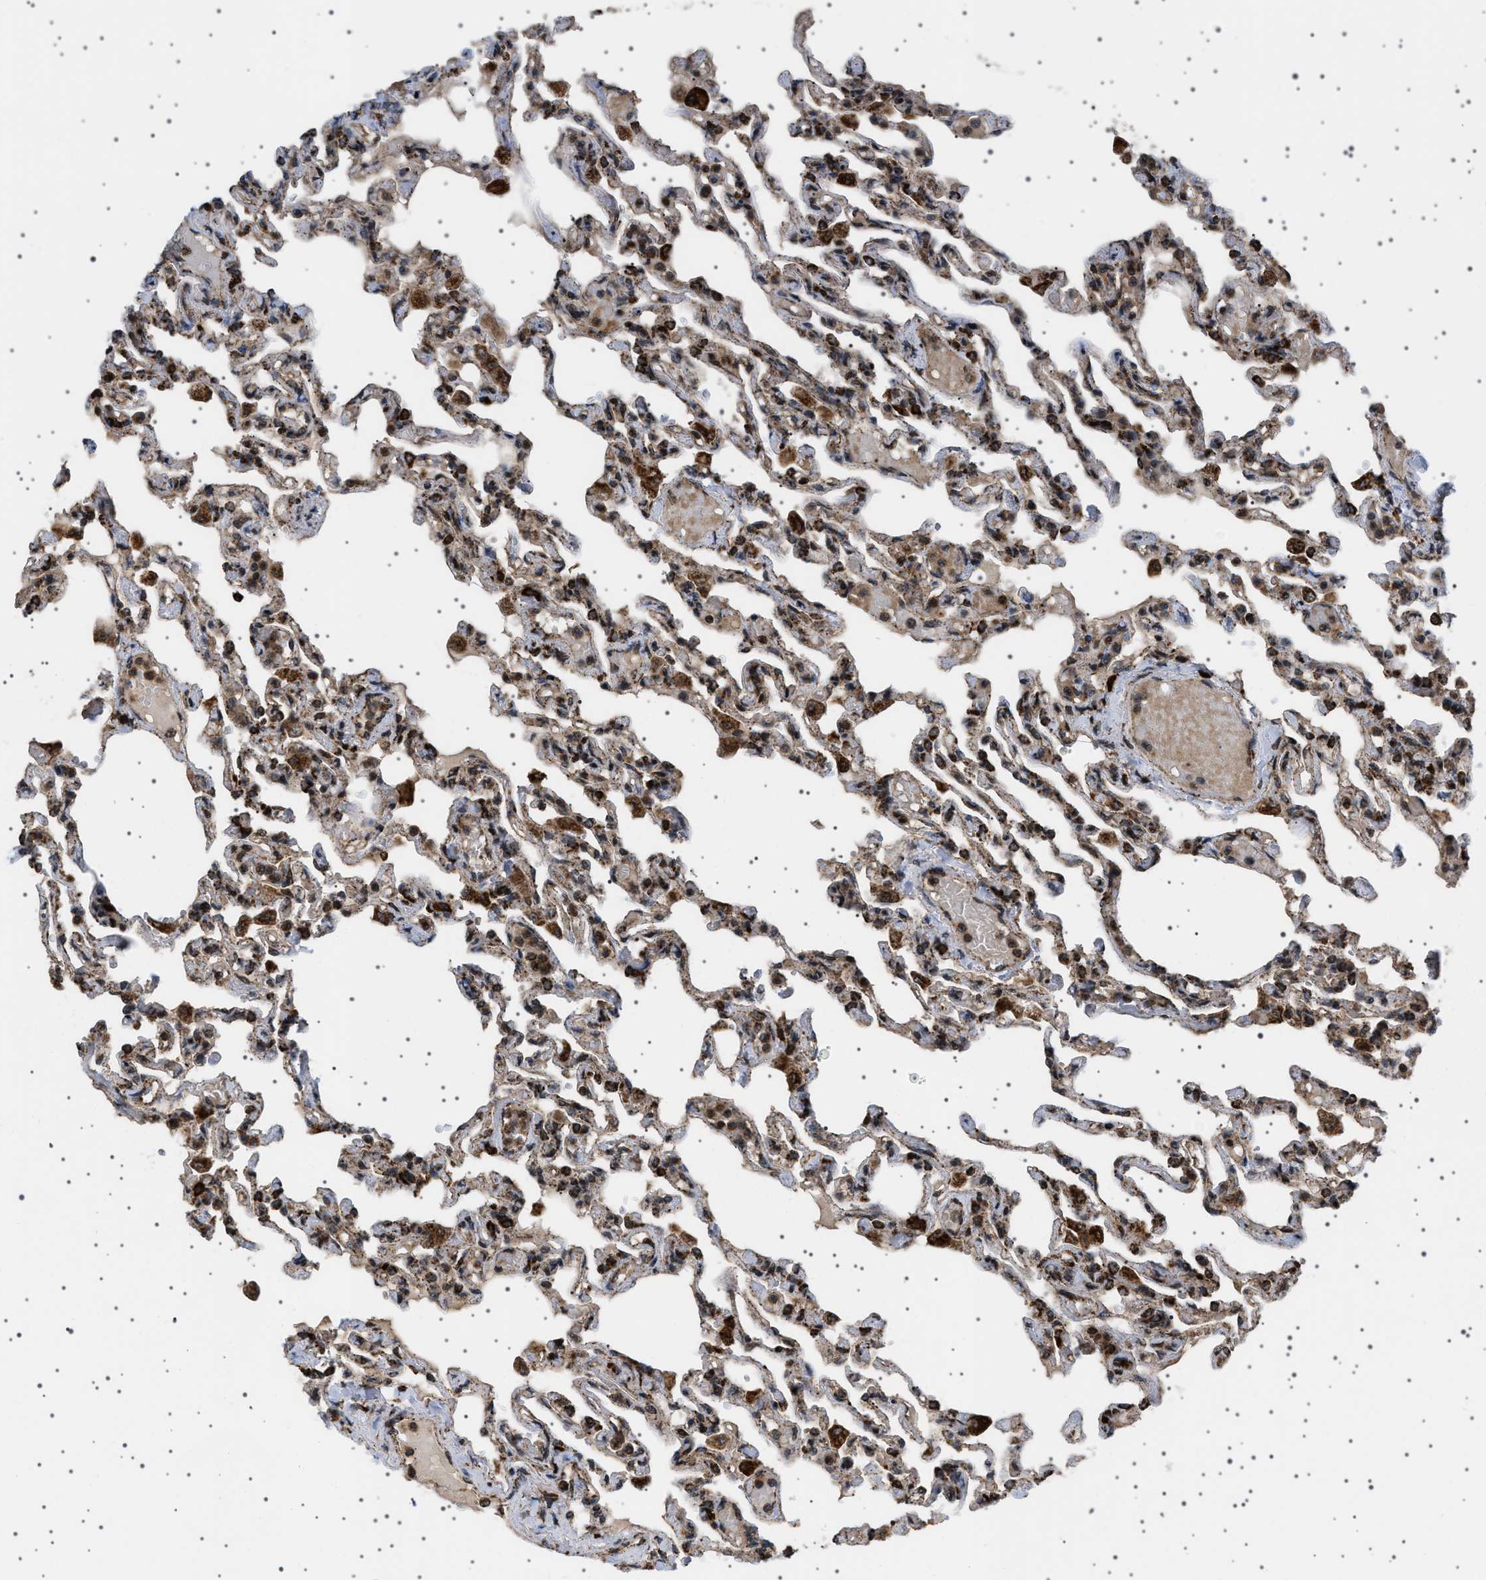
{"staining": {"intensity": "strong", "quantity": "25%-75%", "location": "cytoplasmic/membranous"}, "tissue": "lung", "cell_type": "Alveolar cells", "image_type": "normal", "snomed": [{"axis": "morphology", "description": "Normal tissue, NOS"}, {"axis": "topography", "description": "Lung"}], "caption": "Brown immunohistochemical staining in normal lung demonstrates strong cytoplasmic/membranous positivity in approximately 25%-75% of alveolar cells.", "gene": "MELK", "patient": {"sex": "male", "age": 21}}